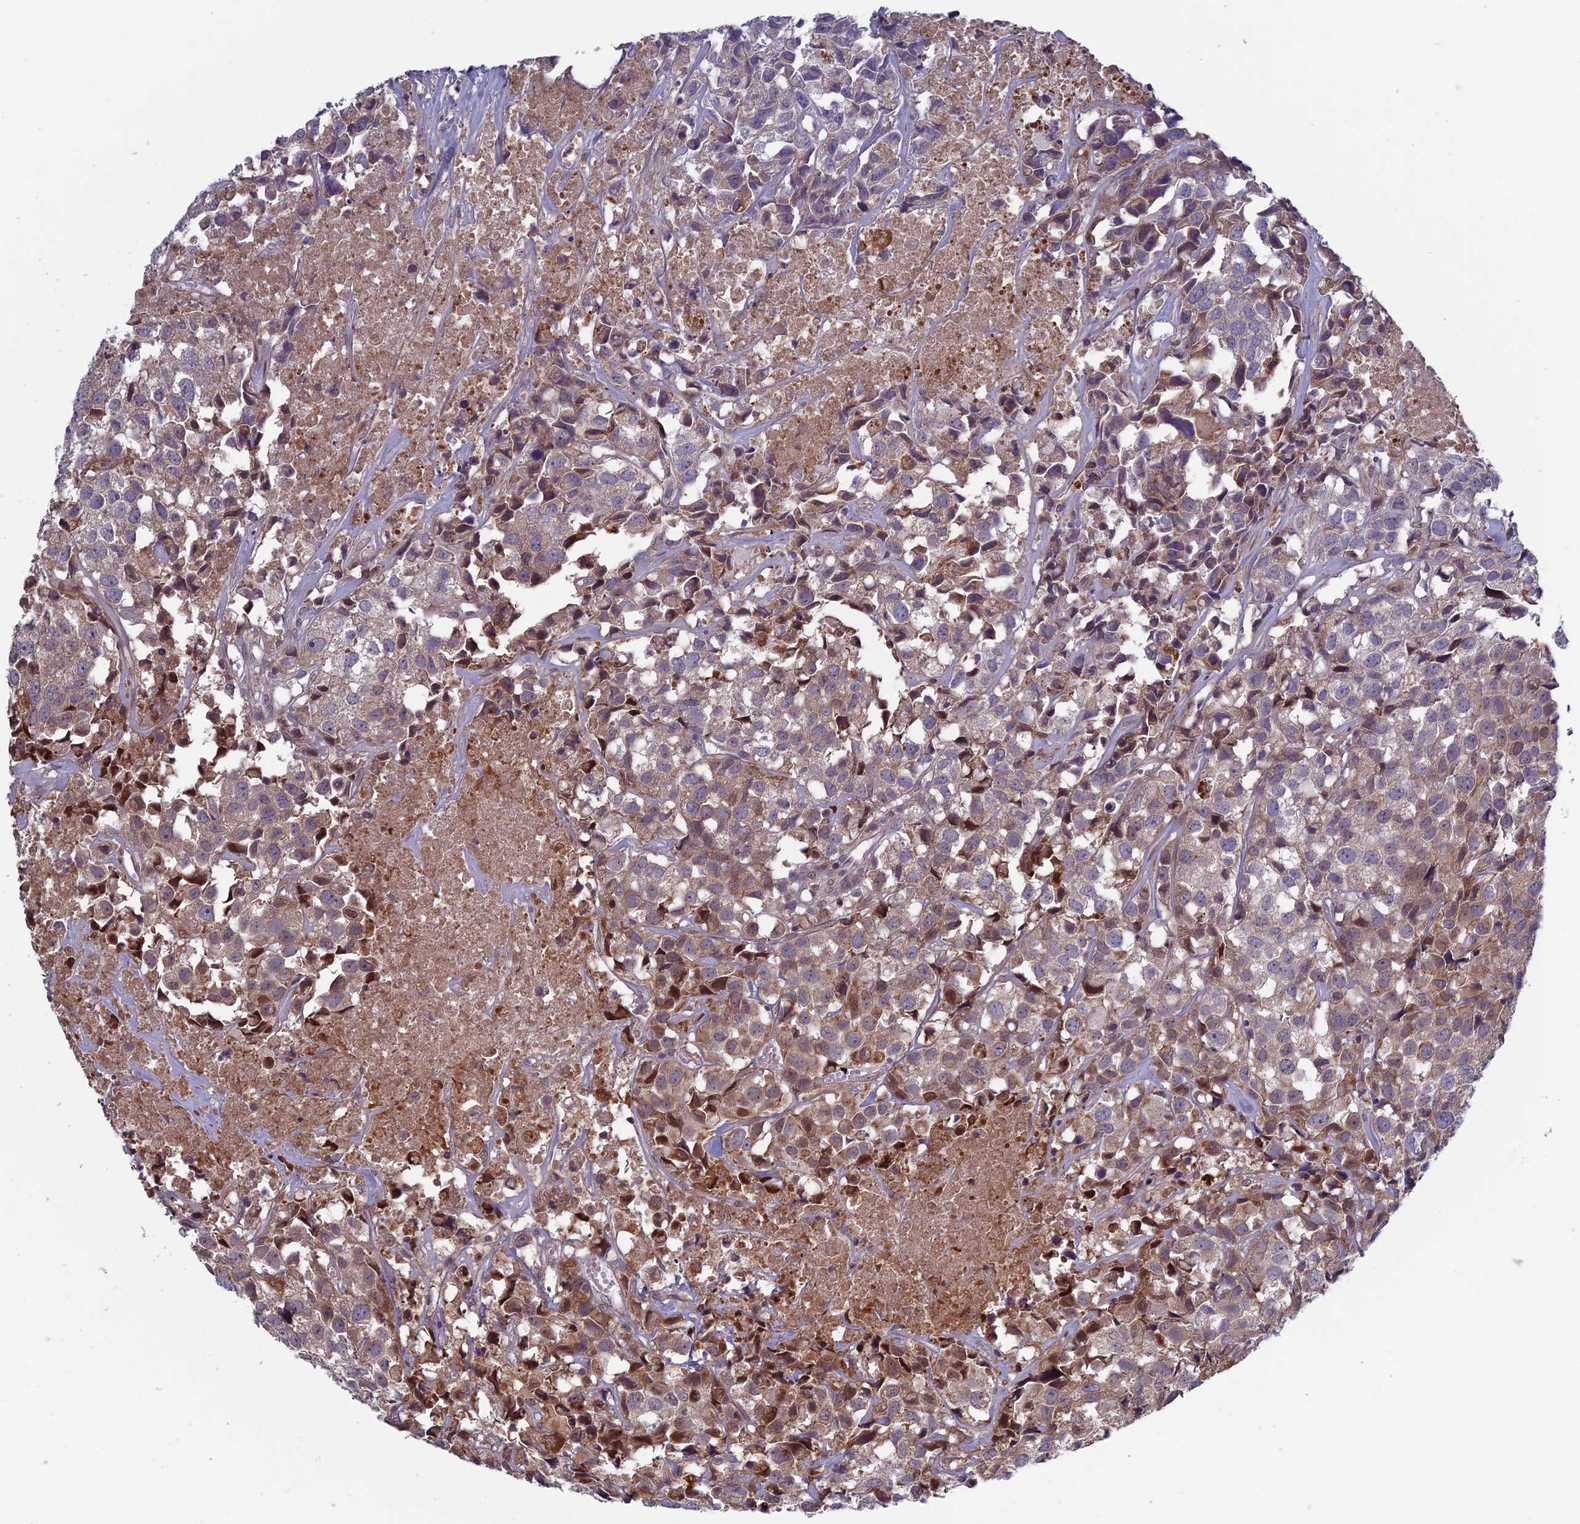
{"staining": {"intensity": "moderate", "quantity": "<25%", "location": "cytoplasmic/membranous"}, "tissue": "urothelial cancer", "cell_type": "Tumor cells", "image_type": "cancer", "snomed": [{"axis": "morphology", "description": "Urothelial carcinoma, High grade"}, {"axis": "topography", "description": "Urinary bladder"}], "caption": "Protein positivity by IHC demonstrates moderate cytoplasmic/membranous expression in about <25% of tumor cells in high-grade urothelial carcinoma.", "gene": "FADS1", "patient": {"sex": "female", "age": 75}}